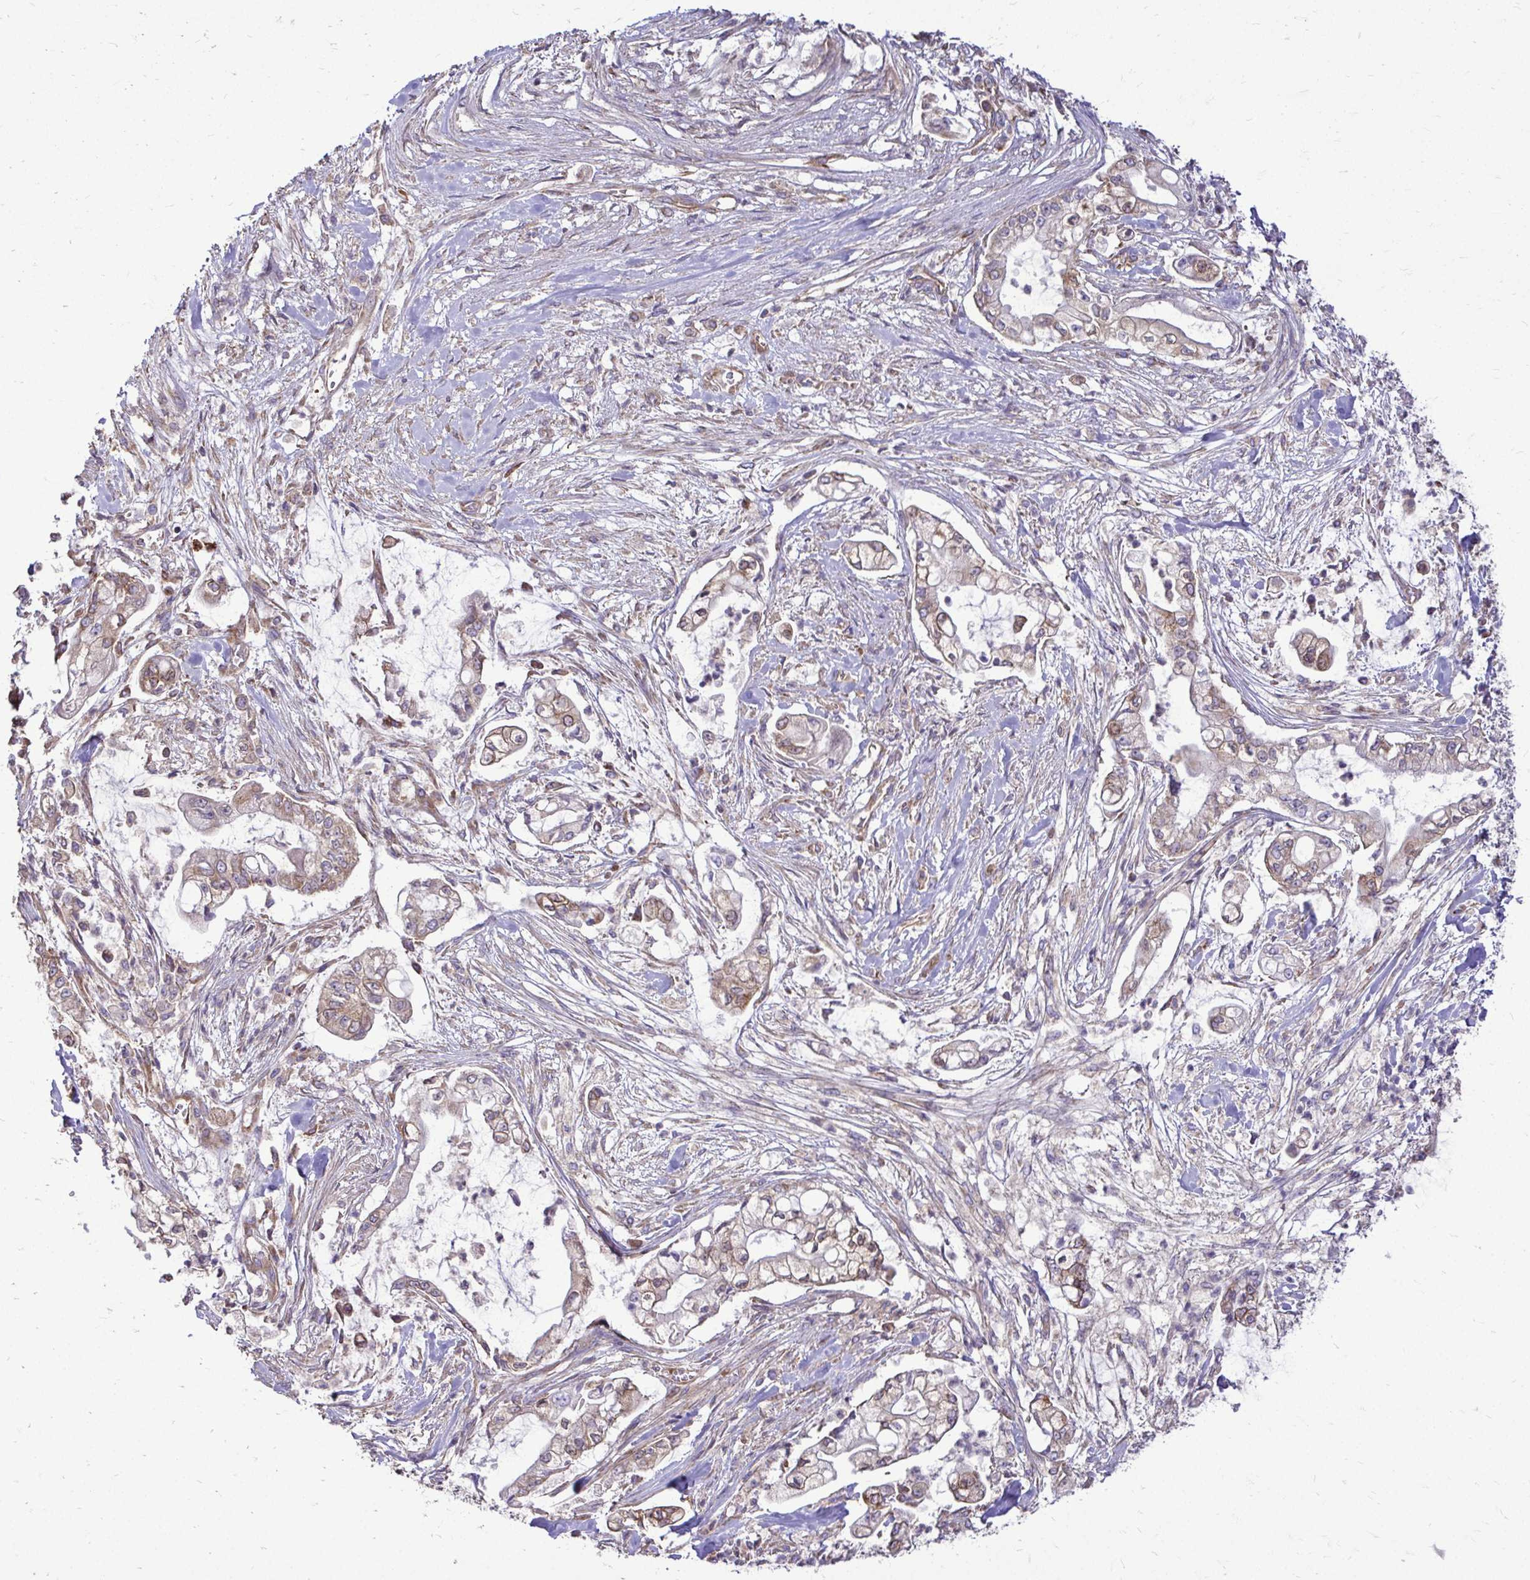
{"staining": {"intensity": "weak", "quantity": "25%-75%", "location": "cytoplasmic/membranous"}, "tissue": "pancreatic cancer", "cell_type": "Tumor cells", "image_type": "cancer", "snomed": [{"axis": "morphology", "description": "Adenocarcinoma, NOS"}, {"axis": "topography", "description": "Pancreas"}], "caption": "High-magnification brightfield microscopy of pancreatic adenocarcinoma stained with DAB (3,3'-diaminobenzidine) (brown) and counterstained with hematoxylin (blue). tumor cells exhibit weak cytoplasmic/membranous positivity is appreciated in about25%-75% of cells.", "gene": "FMR1", "patient": {"sex": "female", "age": 69}}